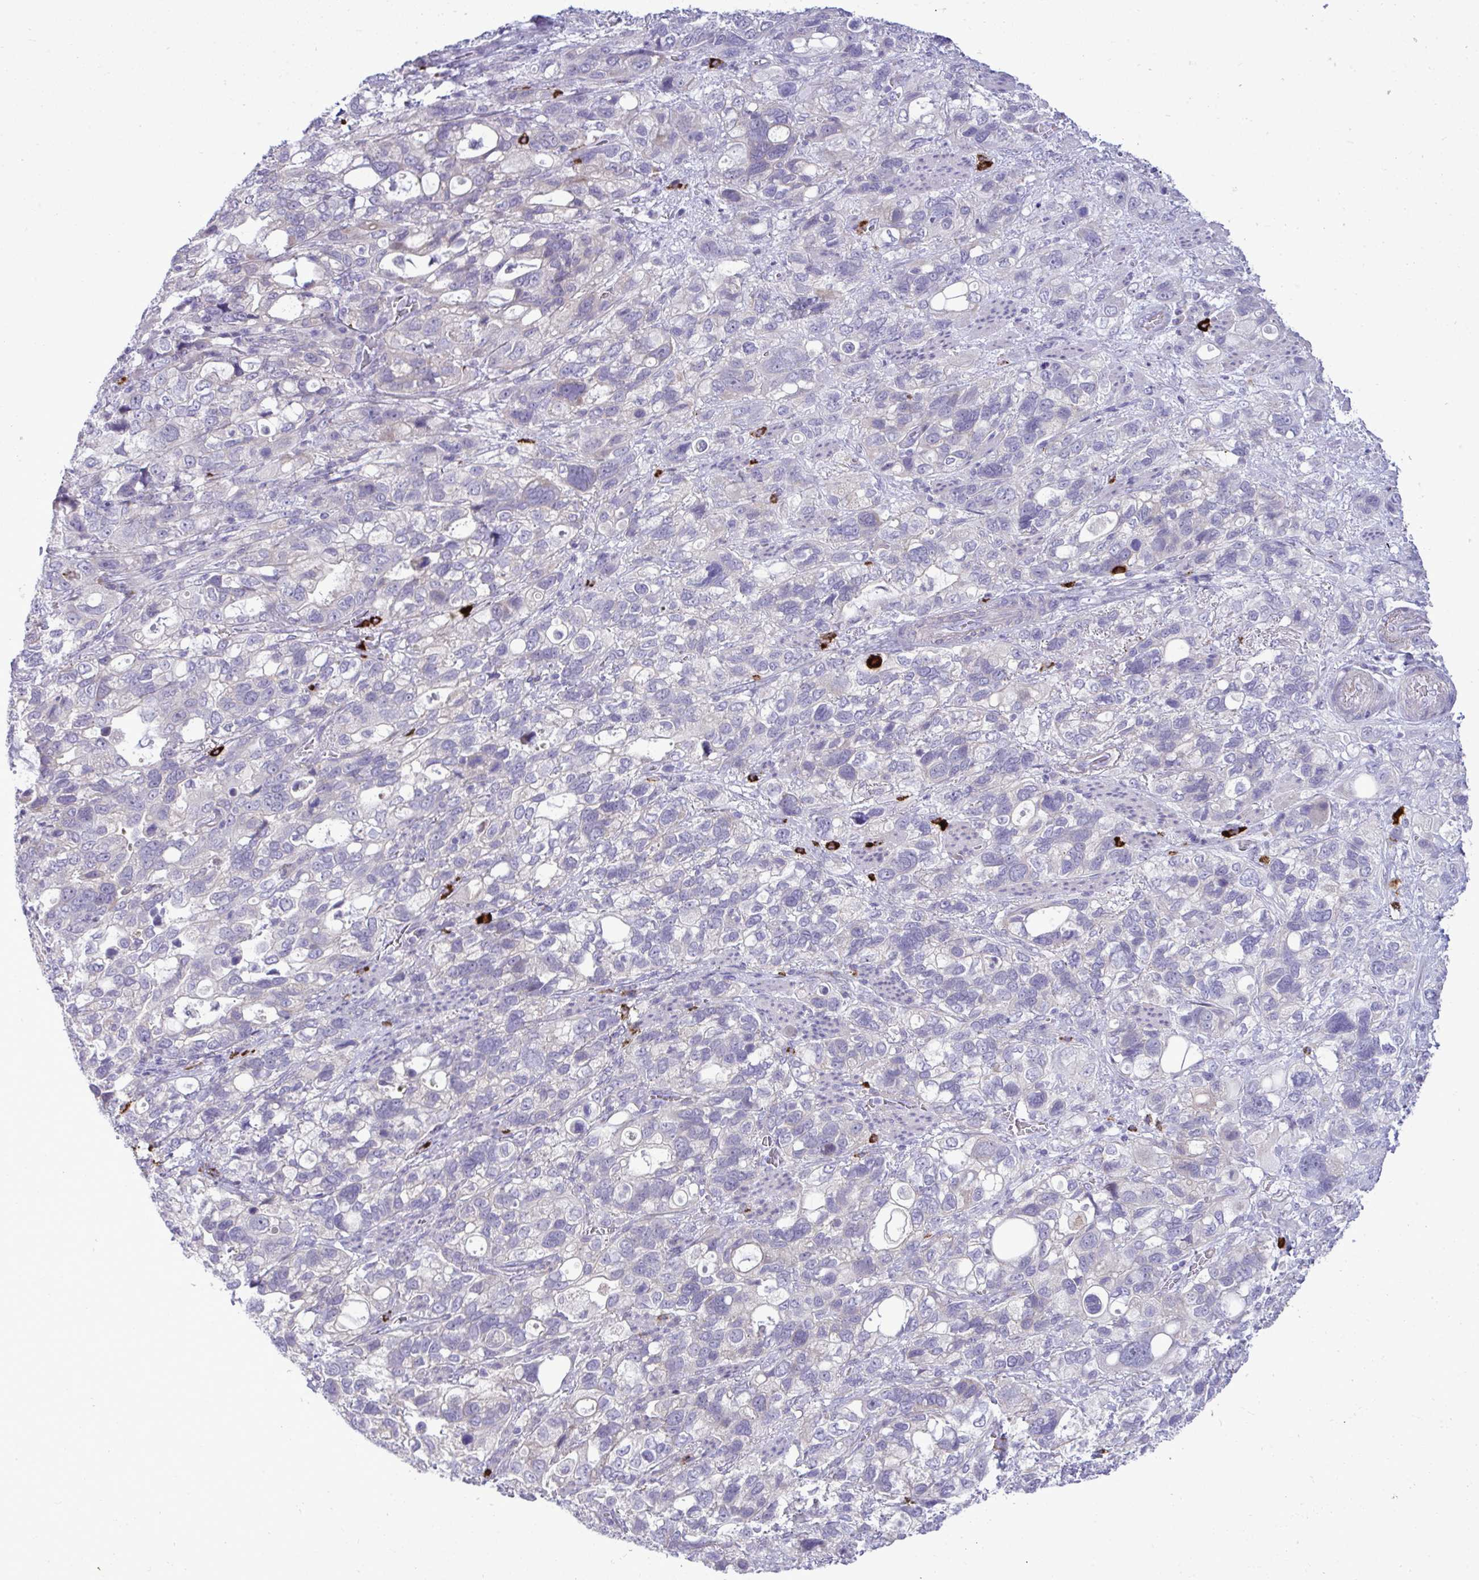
{"staining": {"intensity": "negative", "quantity": "none", "location": "none"}, "tissue": "stomach cancer", "cell_type": "Tumor cells", "image_type": "cancer", "snomed": [{"axis": "morphology", "description": "Adenocarcinoma, NOS"}, {"axis": "topography", "description": "Stomach, upper"}], "caption": "DAB immunohistochemical staining of human adenocarcinoma (stomach) displays no significant staining in tumor cells. (Immunohistochemistry (ihc), brightfield microscopy, high magnification).", "gene": "SPAG1", "patient": {"sex": "female", "age": 81}}